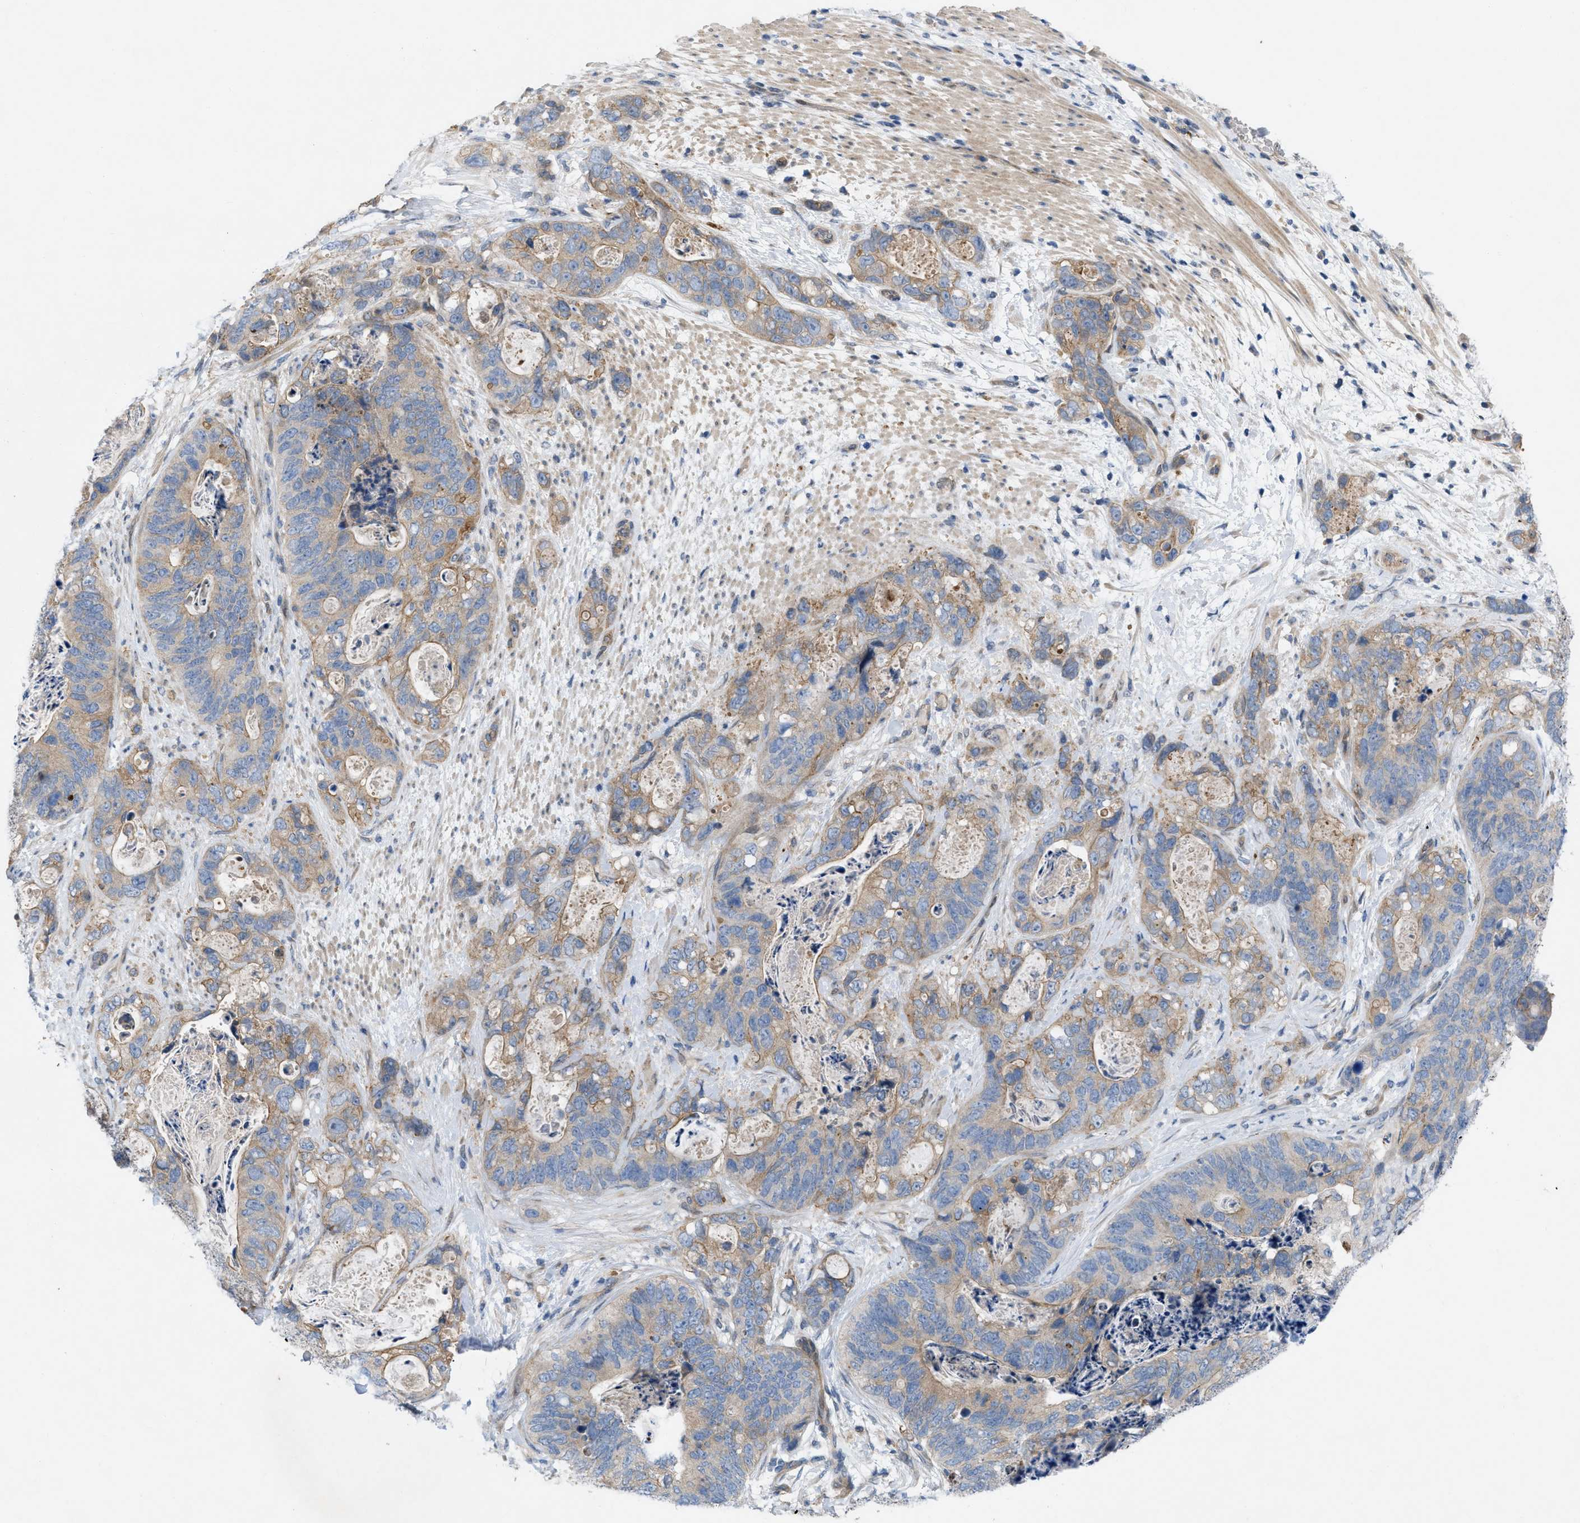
{"staining": {"intensity": "weak", "quantity": ">75%", "location": "cytoplasmic/membranous"}, "tissue": "stomach cancer", "cell_type": "Tumor cells", "image_type": "cancer", "snomed": [{"axis": "morphology", "description": "Normal tissue, NOS"}, {"axis": "morphology", "description": "Adenocarcinoma, NOS"}, {"axis": "topography", "description": "Stomach"}], "caption": "Immunohistochemistry (IHC) staining of stomach adenocarcinoma, which exhibits low levels of weak cytoplasmic/membranous positivity in approximately >75% of tumor cells indicating weak cytoplasmic/membranous protein expression. The staining was performed using DAB (3,3'-diaminobenzidine) (brown) for protein detection and nuclei were counterstained in hematoxylin (blue).", "gene": "NDEL1", "patient": {"sex": "female", "age": 89}}